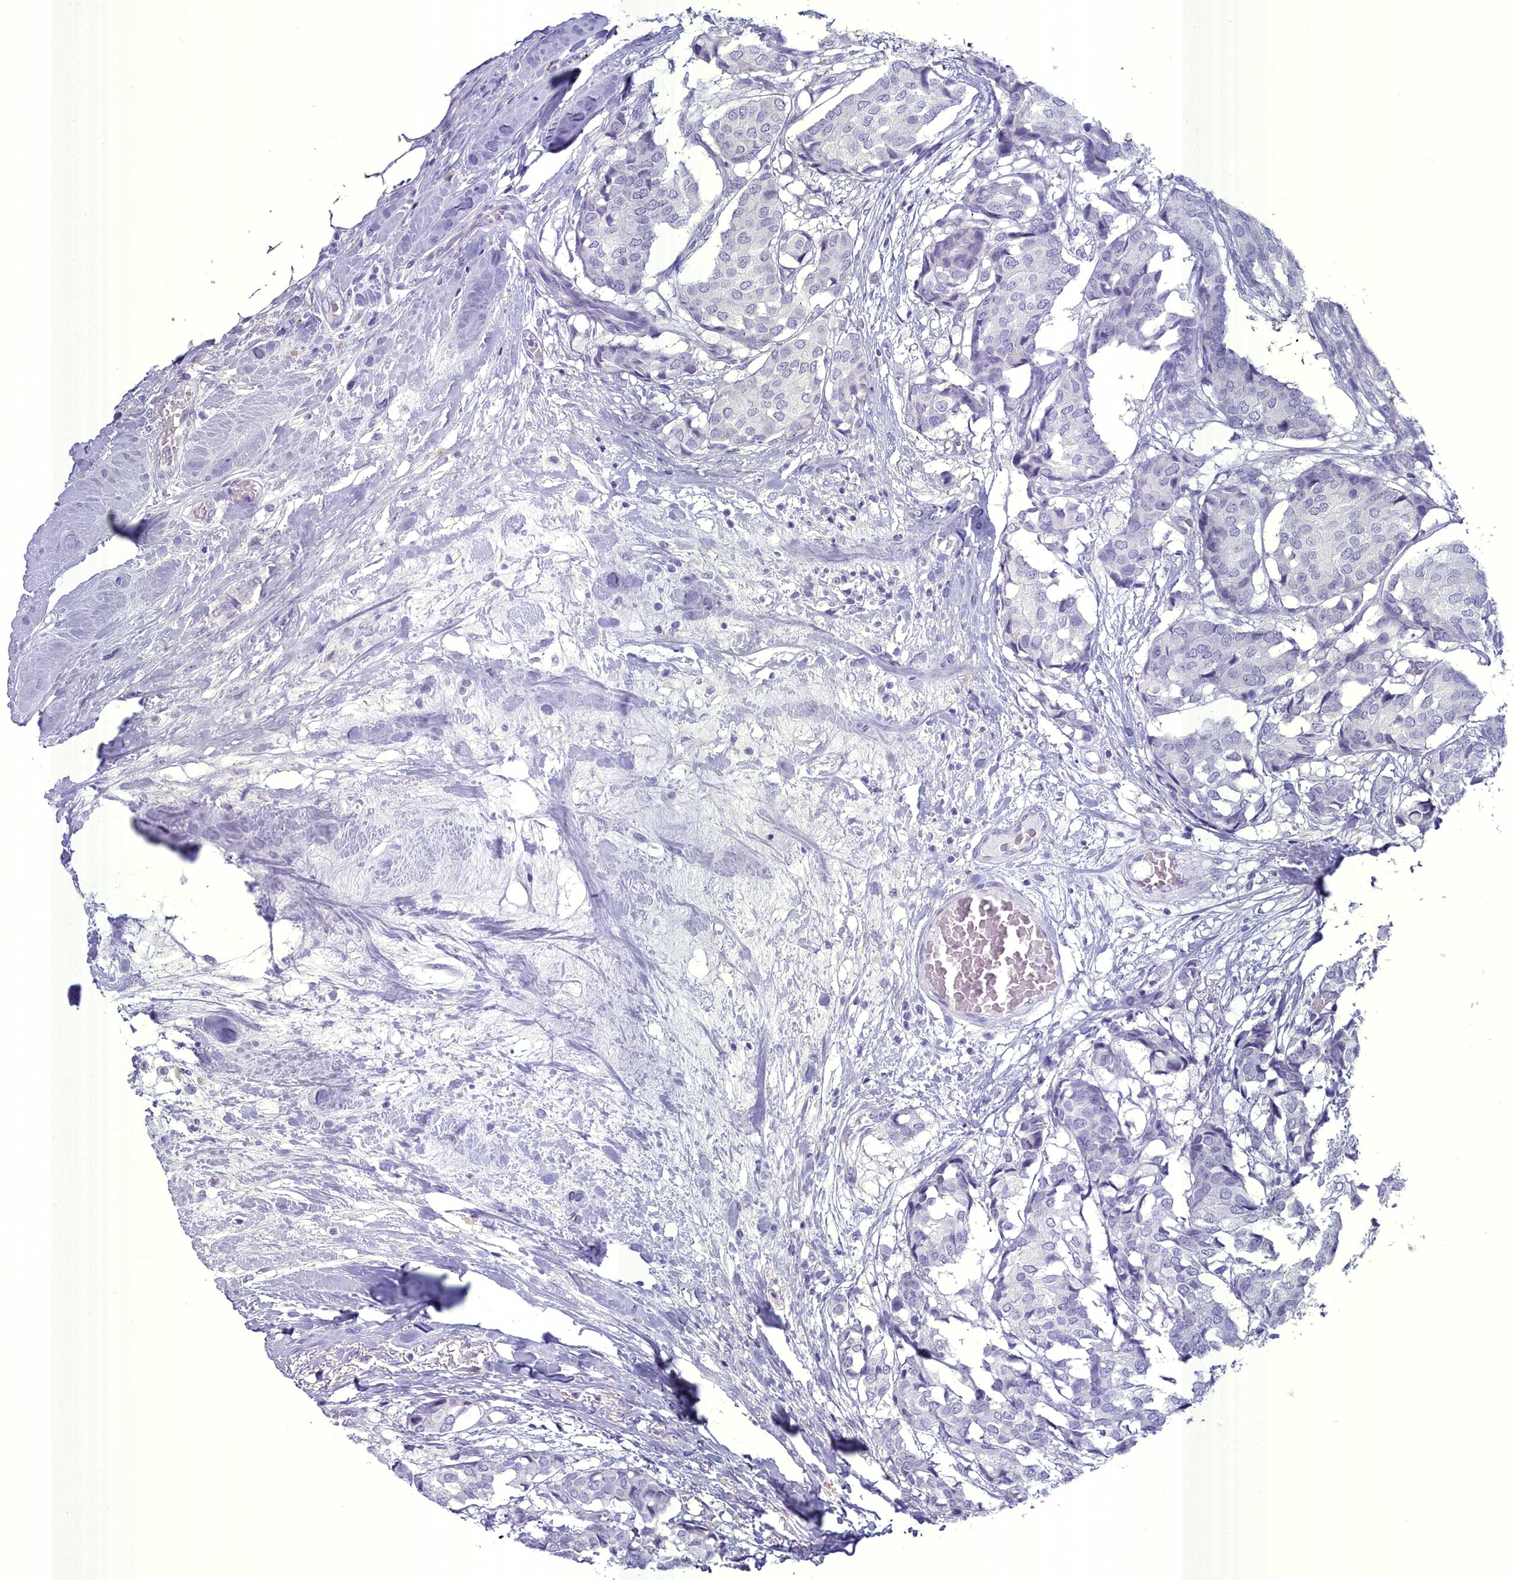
{"staining": {"intensity": "negative", "quantity": "none", "location": "none"}, "tissue": "breast cancer", "cell_type": "Tumor cells", "image_type": "cancer", "snomed": [{"axis": "morphology", "description": "Duct carcinoma"}, {"axis": "topography", "description": "Breast"}], "caption": "Immunohistochemistry histopathology image of invasive ductal carcinoma (breast) stained for a protein (brown), which displays no staining in tumor cells.", "gene": "MAP6", "patient": {"sex": "female", "age": 75}}